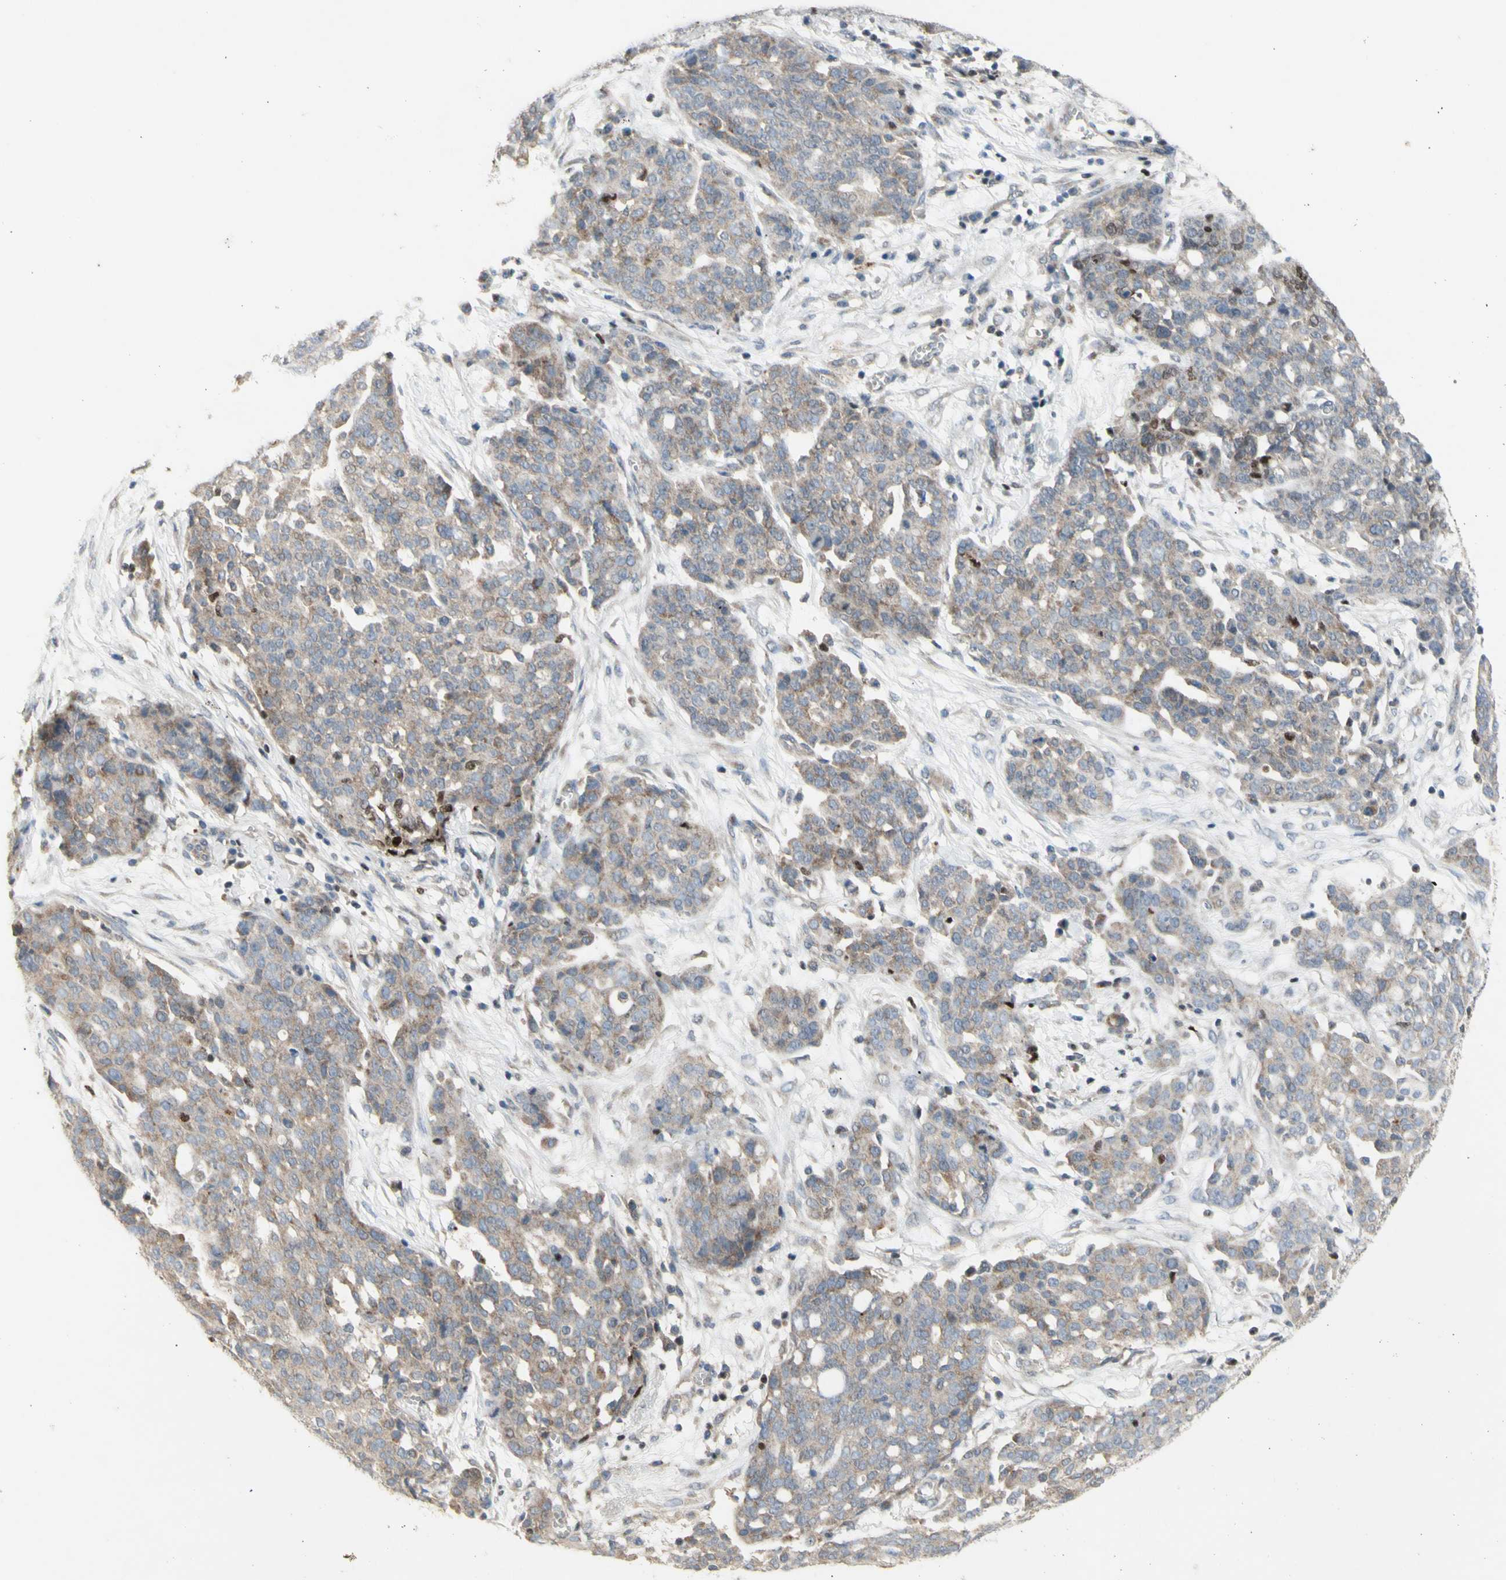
{"staining": {"intensity": "negative", "quantity": "none", "location": "none"}, "tissue": "ovarian cancer", "cell_type": "Tumor cells", "image_type": "cancer", "snomed": [{"axis": "morphology", "description": "Cystadenocarcinoma, serous, NOS"}, {"axis": "topography", "description": "Soft tissue"}, {"axis": "topography", "description": "Ovary"}], "caption": "Immunohistochemical staining of ovarian serous cystadenocarcinoma reveals no significant expression in tumor cells.", "gene": "NLRP1", "patient": {"sex": "female", "age": 57}}